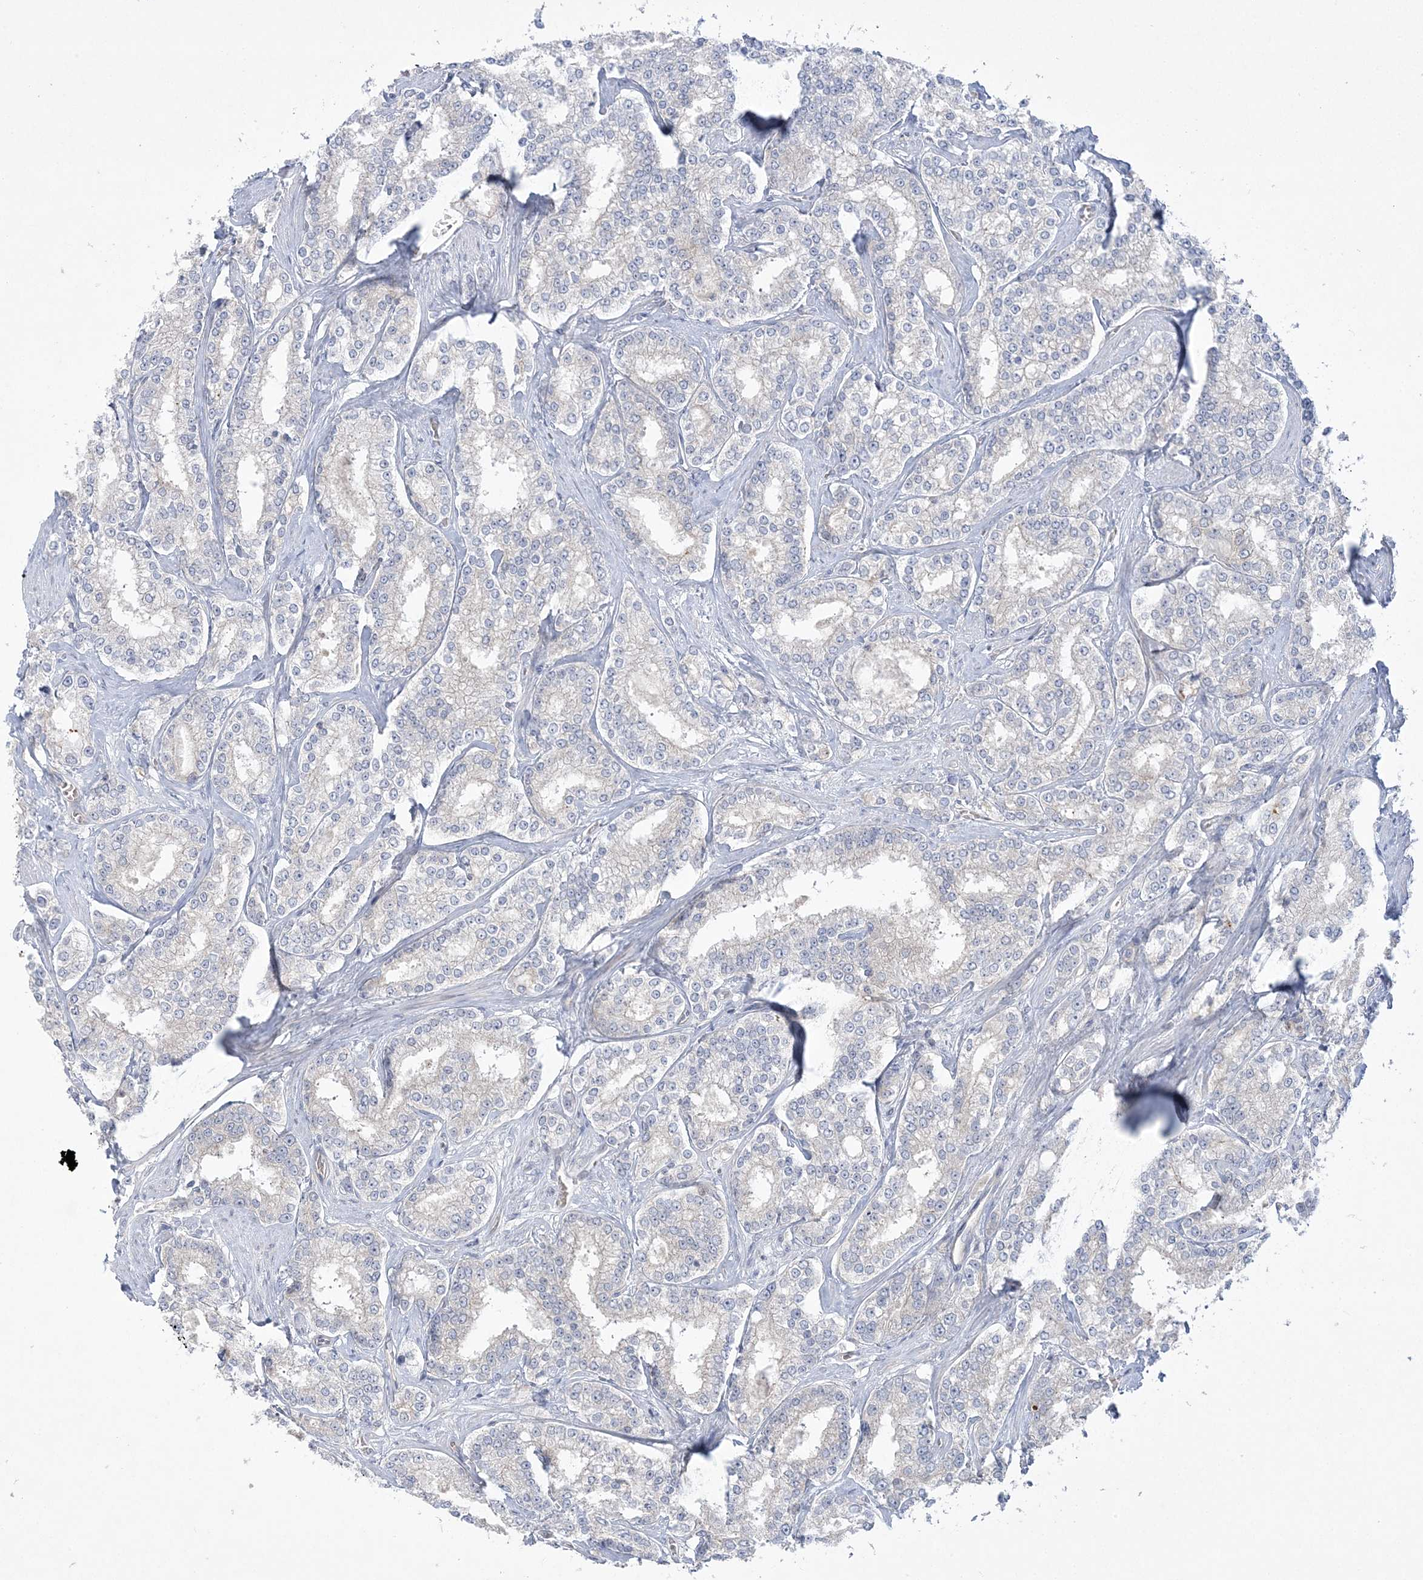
{"staining": {"intensity": "negative", "quantity": "none", "location": "none"}, "tissue": "prostate cancer", "cell_type": "Tumor cells", "image_type": "cancer", "snomed": [{"axis": "morphology", "description": "Normal tissue, NOS"}, {"axis": "morphology", "description": "Adenocarcinoma, High grade"}, {"axis": "topography", "description": "Prostate"}], "caption": "Immunohistochemistry (IHC) histopathology image of neoplastic tissue: human prostate cancer stained with DAB exhibits no significant protein staining in tumor cells.", "gene": "ADAMTS12", "patient": {"sex": "male", "age": 83}}